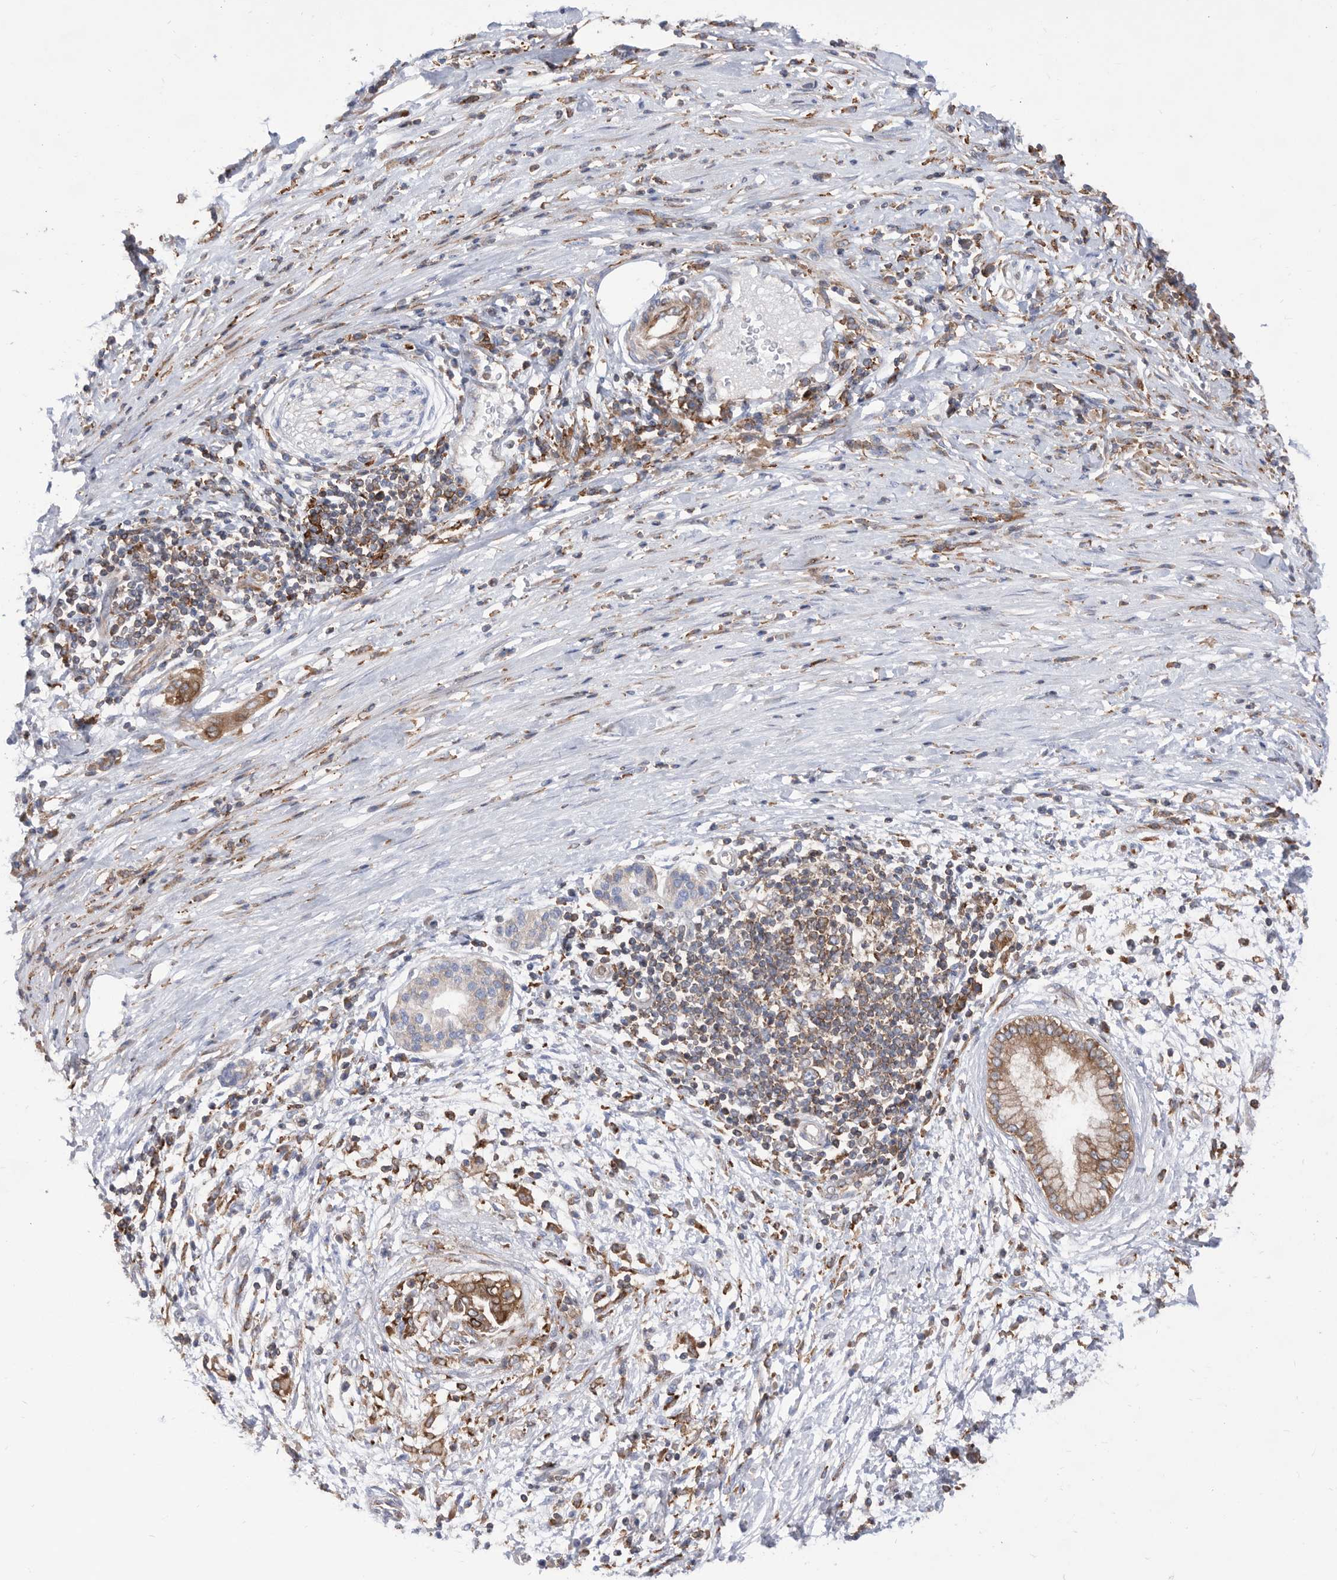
{"staining": {"intensity": "strong", "quantity": "25%-75%", "location": "cytoplasmic/membranous"}, "tissue": "pancreatic cancer", "cell_type": "Tumor cells", "image_type": "cancer", "snomed": [{"axis": "morphology", "description": "Adenocarcinoma, NOS"}, {"axis": "topography", "description": "Pancreas"}], "caption": "Pancreatic adenocarcinoma stained with a protein marker shows strong staining in tumor cells.", "gene": "SMG7", "patient": {"sex": "male", "age": 58}}